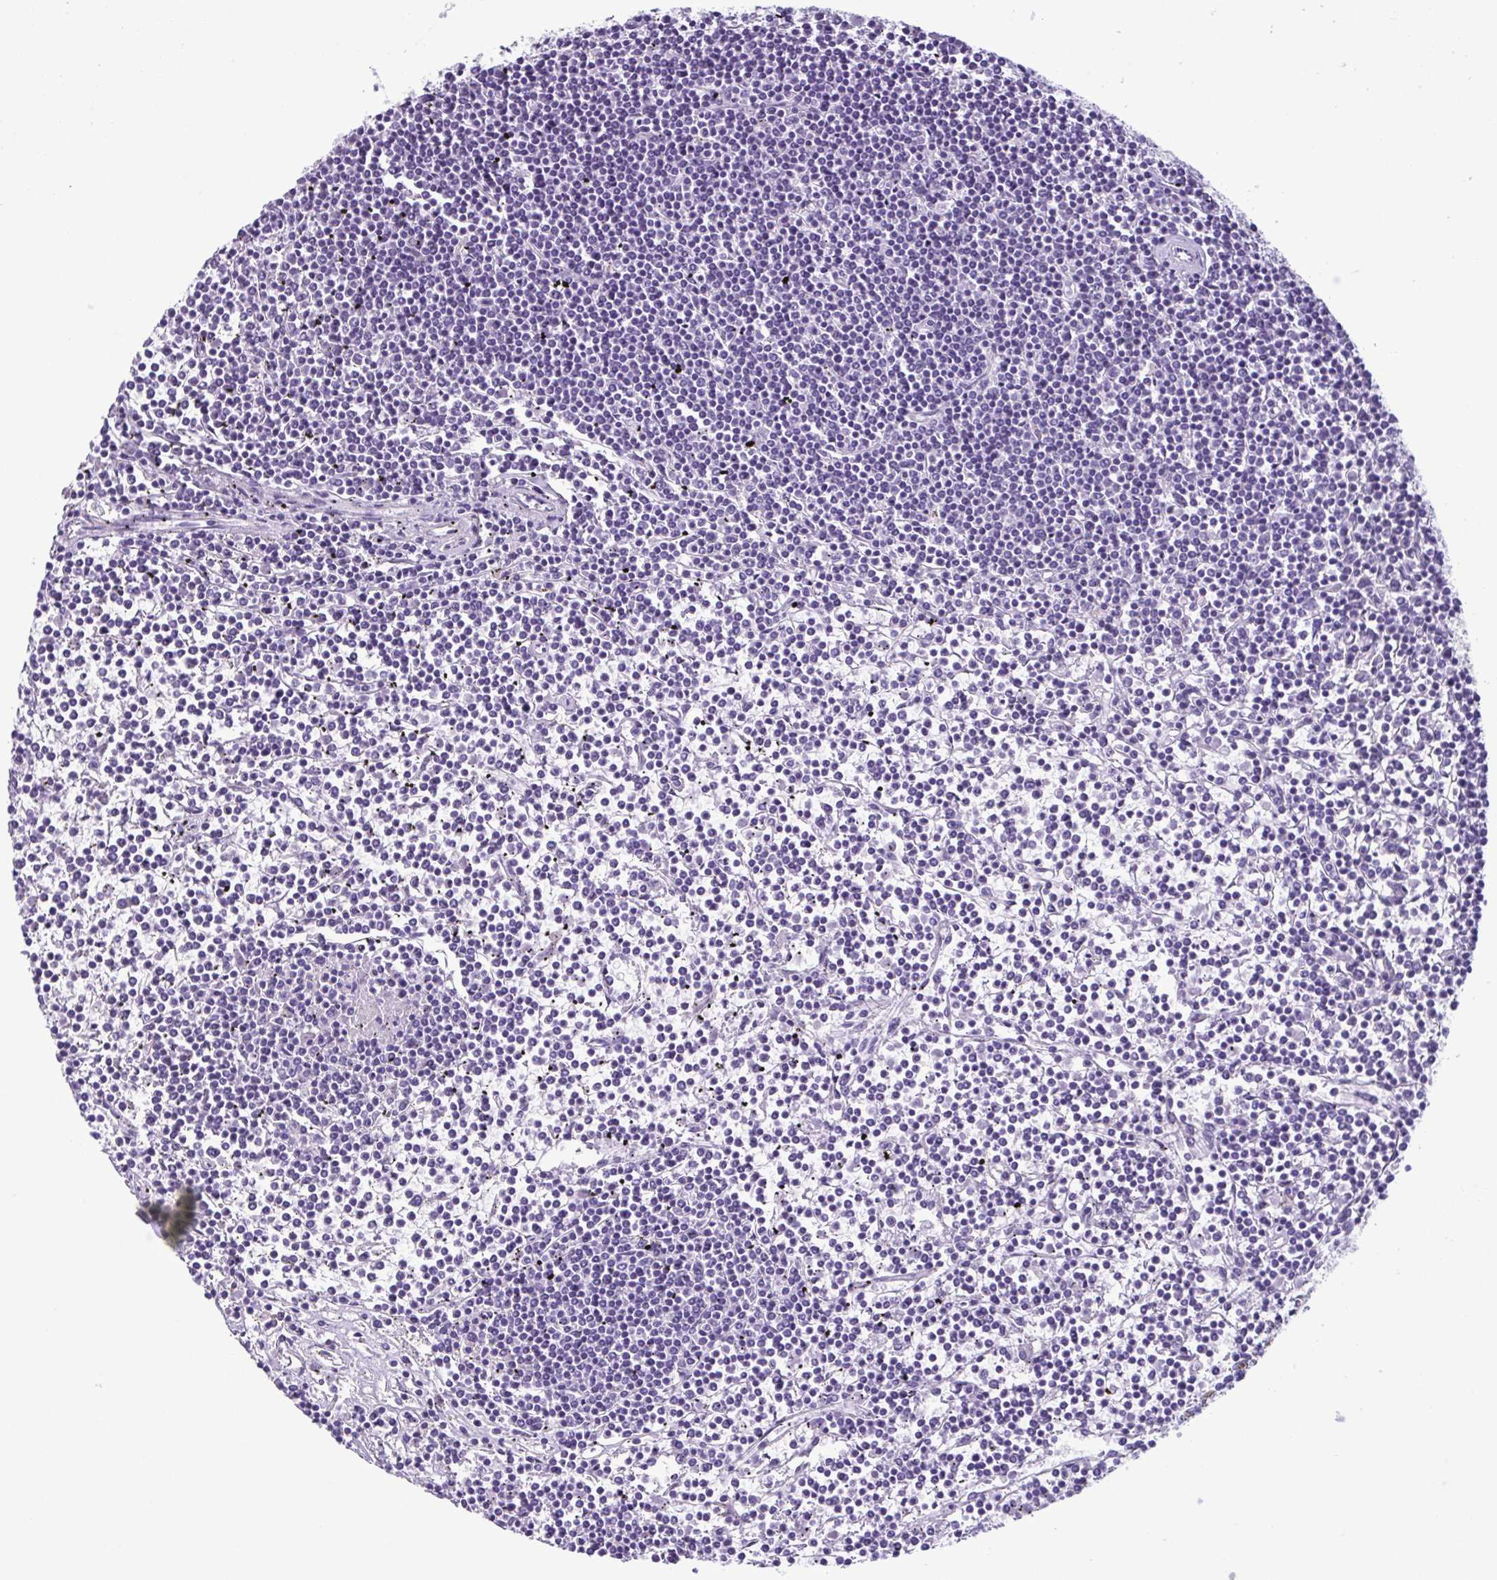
{"staining": {"intensity": "negative", "quantity": "none", "location": "none"}, "tissue": "lymphoma", "cell_type": "Tumor cells", "image_type": "cancer", "snomed": [{"axis": "morphology", "description": "Malignant lymphoma, non-Hodgkin's type, Low grade"}, {"axis": "topography", "description": "Spleen"}], "caption": "High magnification brightfield microscopy of lymphoma stained with DAB (3,3'-diaminobenzidine) (brown) and counterstained with hematoxylin (blue): tumor cells show no significant staining.", "gene": "INAFM1", "patient": {"sex": "female", "age": 19}}